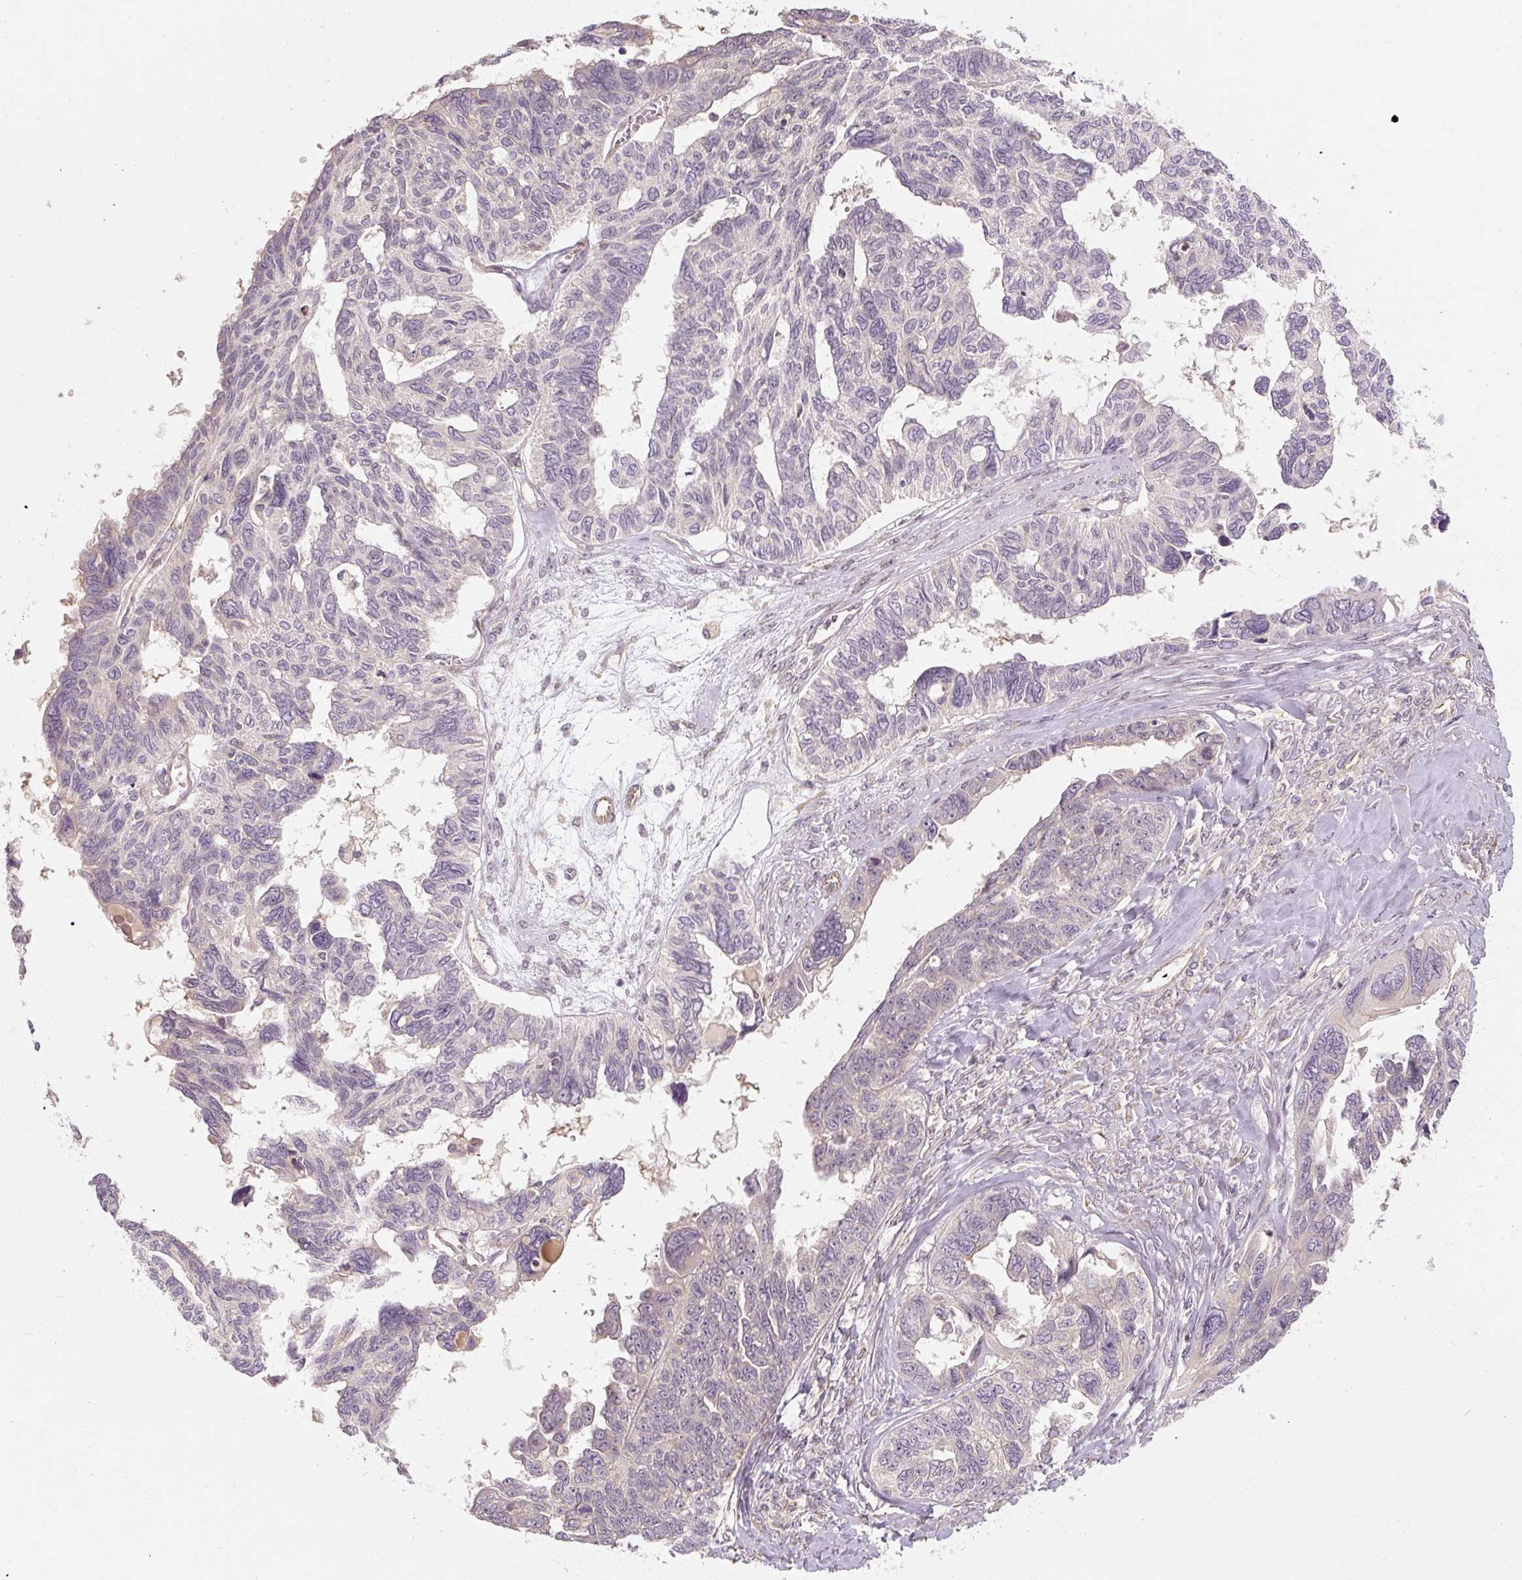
{"staining": {"intensity": "negative", "quantity": "none", "location": "none"}, "tissue": "ovarian cancer", "cell_type": "Tumor cells", "image_type": "cancer", "snomed": [{"axis": "morphology", "description": "Cystadenocarcinoma, serous, NOS"}, {"axis": "topography", "description": "Ovary"}], "caption": "DAB immunohistochemical staining of serous cystadenocarcinoma (ovarian) shows no significant positivity in tumor cells.", "gene": "RB1CC1", "patient": {"sex": "female", "age": 79}}